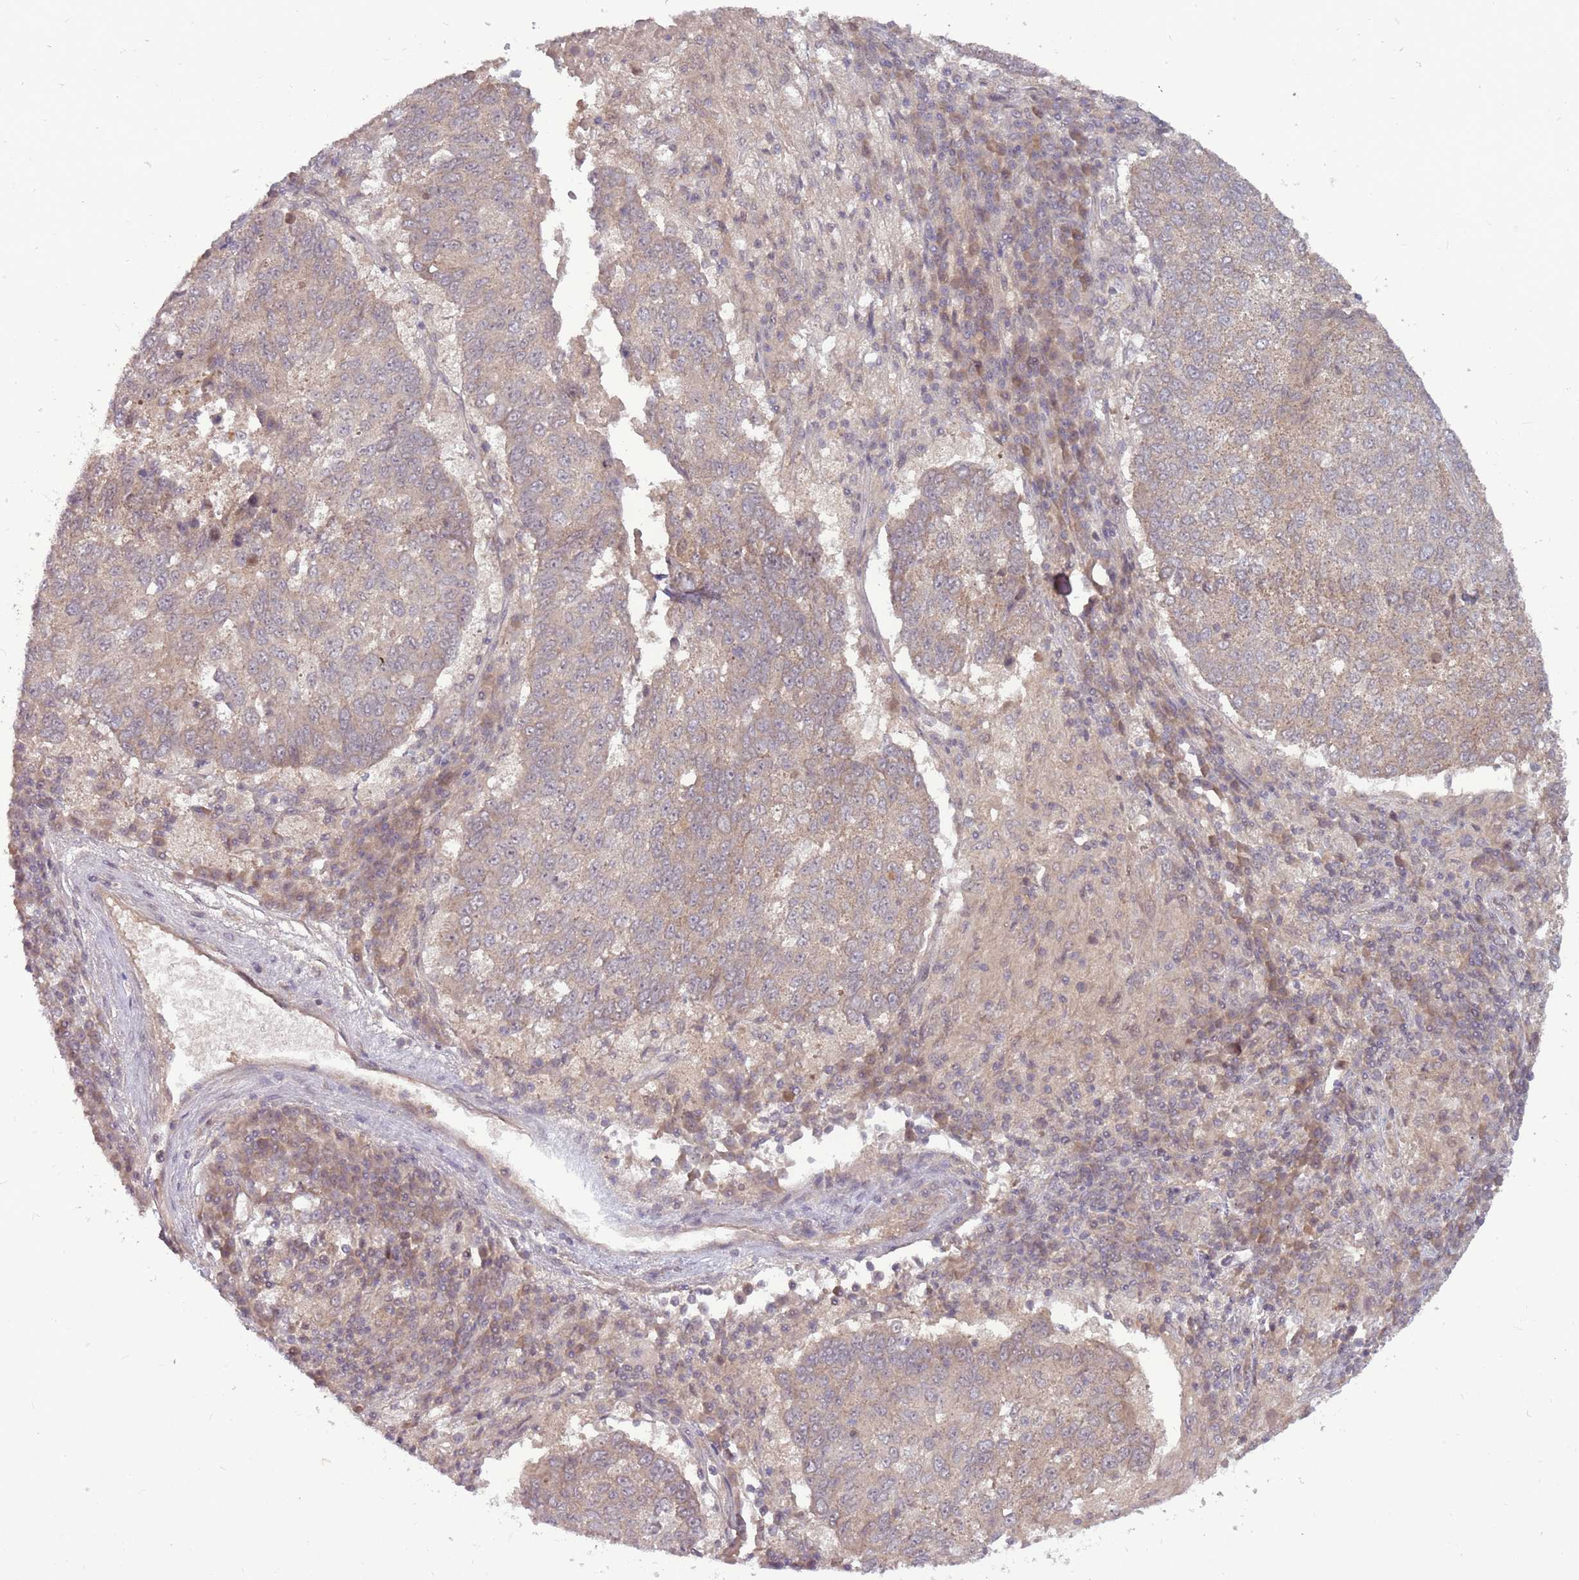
{"staining": {"intensity": "weak", "quantity": "25%-75%", "location": "cytoplasmic/membranous"}, "tissue": "lung cancer", "cell_type": "Tumor cells", "image_type": "cancer", "snomed": [{"axis": "morphology", "description": "Squamous cell carcinoma, NOS"}, {"axis": "topography", "description": "Lung"}], "caption": "Immunohistochemical staining of lung cancer (squamous cell carcinoma) displays weak cytoplasmic/membranous protein positivity in about 25%-75% of tumor cells. (Stains: DAB (3,3'-diaminobenzidine) in brown, nuclei in blue, Microscopy: brightfield microscopy at high magnification).", "gene": "ADAMTS3", "patient": {"sex": "male", "age": 73}}